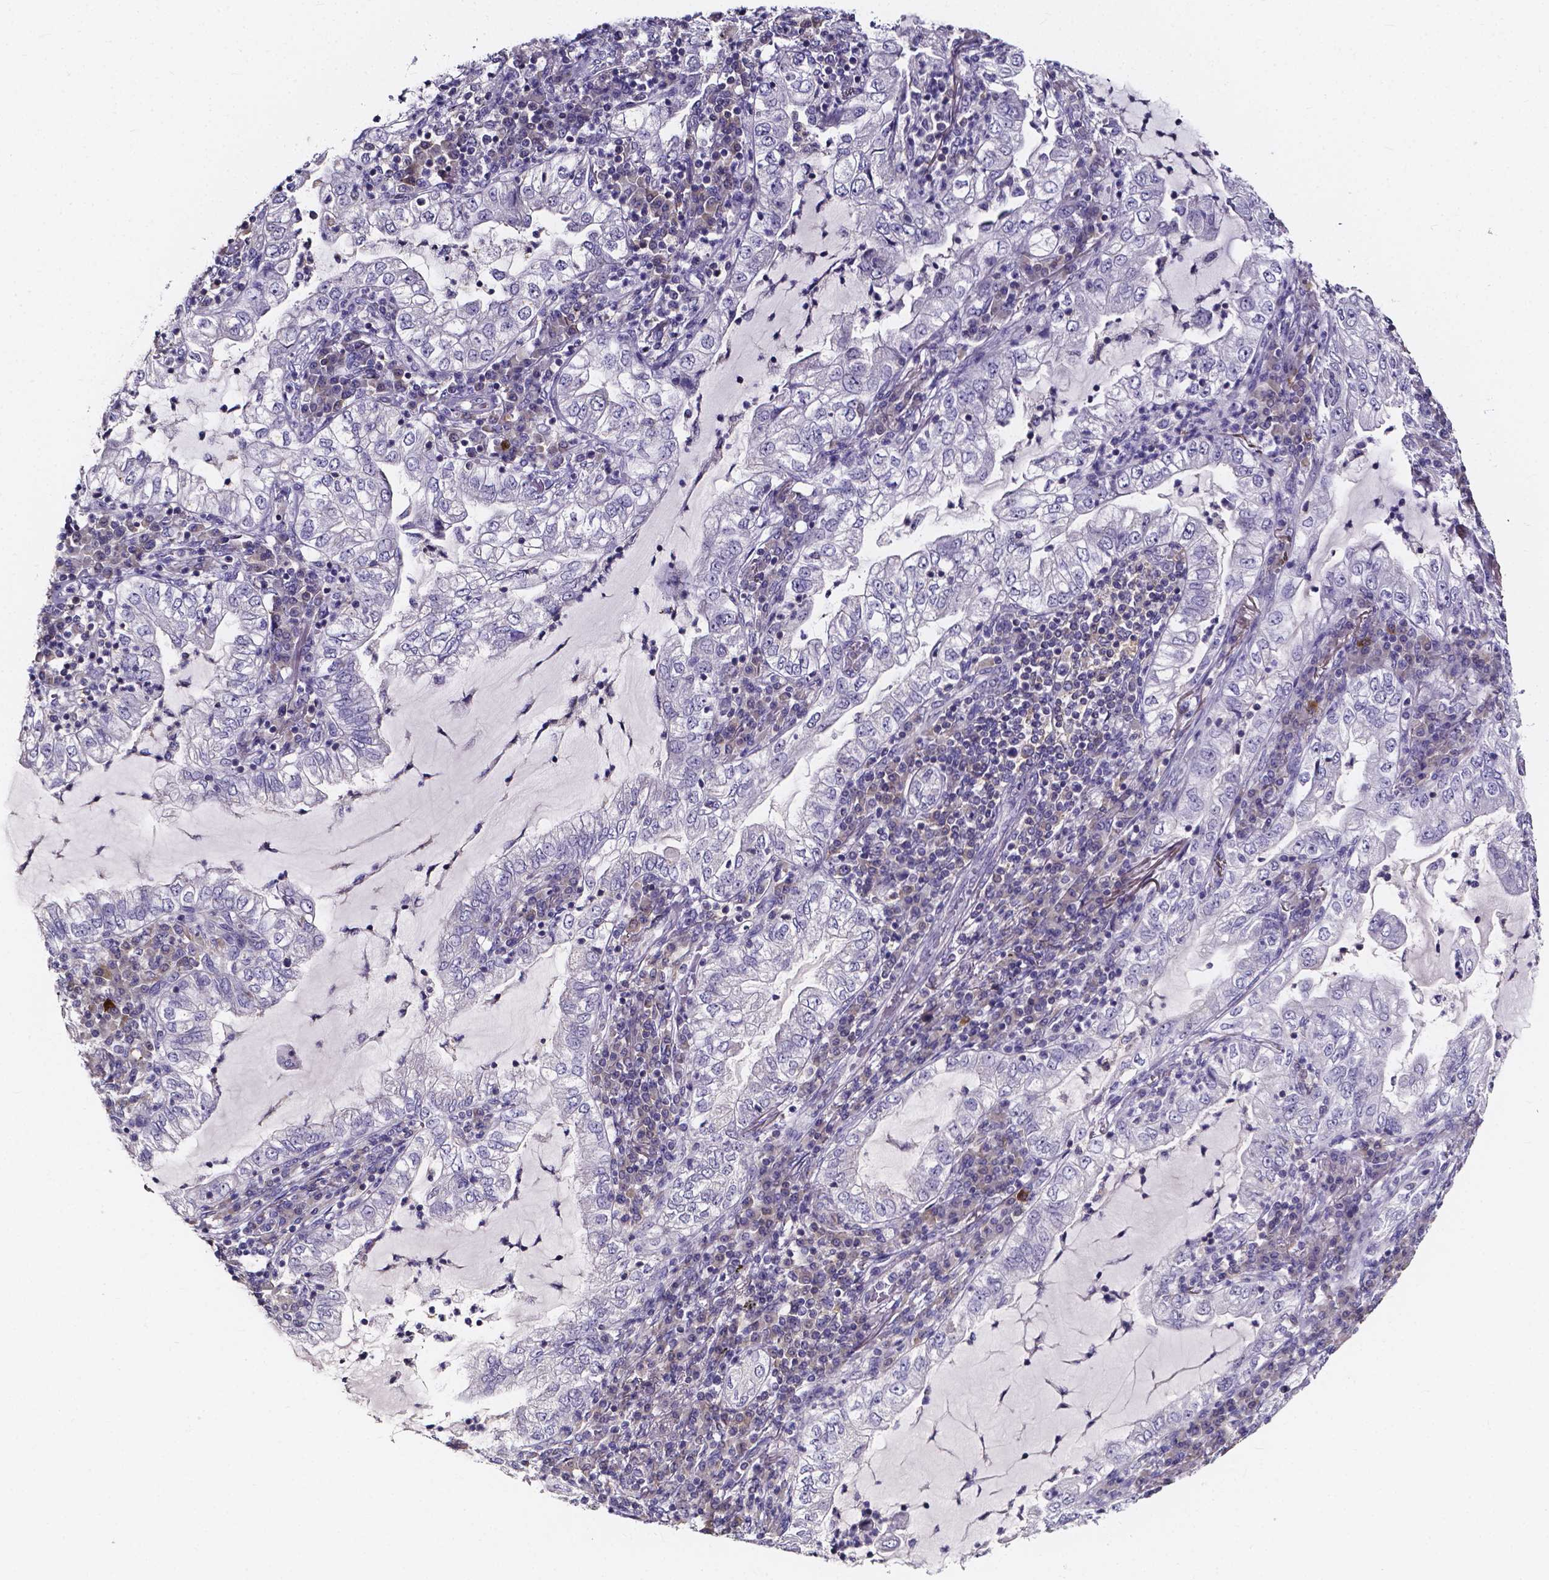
{"staining": {"intensity": "negative", "quantity": "none", "location": "none"}, "tissue": "lung cancer", "cell_type": "Tumor cells", "image_type": "cancer", "snomed": [{"axis": "morphology", "description": "Adenocarcinoma, NOS"}, {"axis": "topography", "description": "Lung"}], "caption": "The micrograph reveals no significant expression in tumor cells of lung cancer (adenocarcinoma). (DAB (3,3'-diaminobenzidine) IHC with hematoxylin counter stain).", "gene": "SPOCD1", "patient": {"sex": "female", "age": 73}}